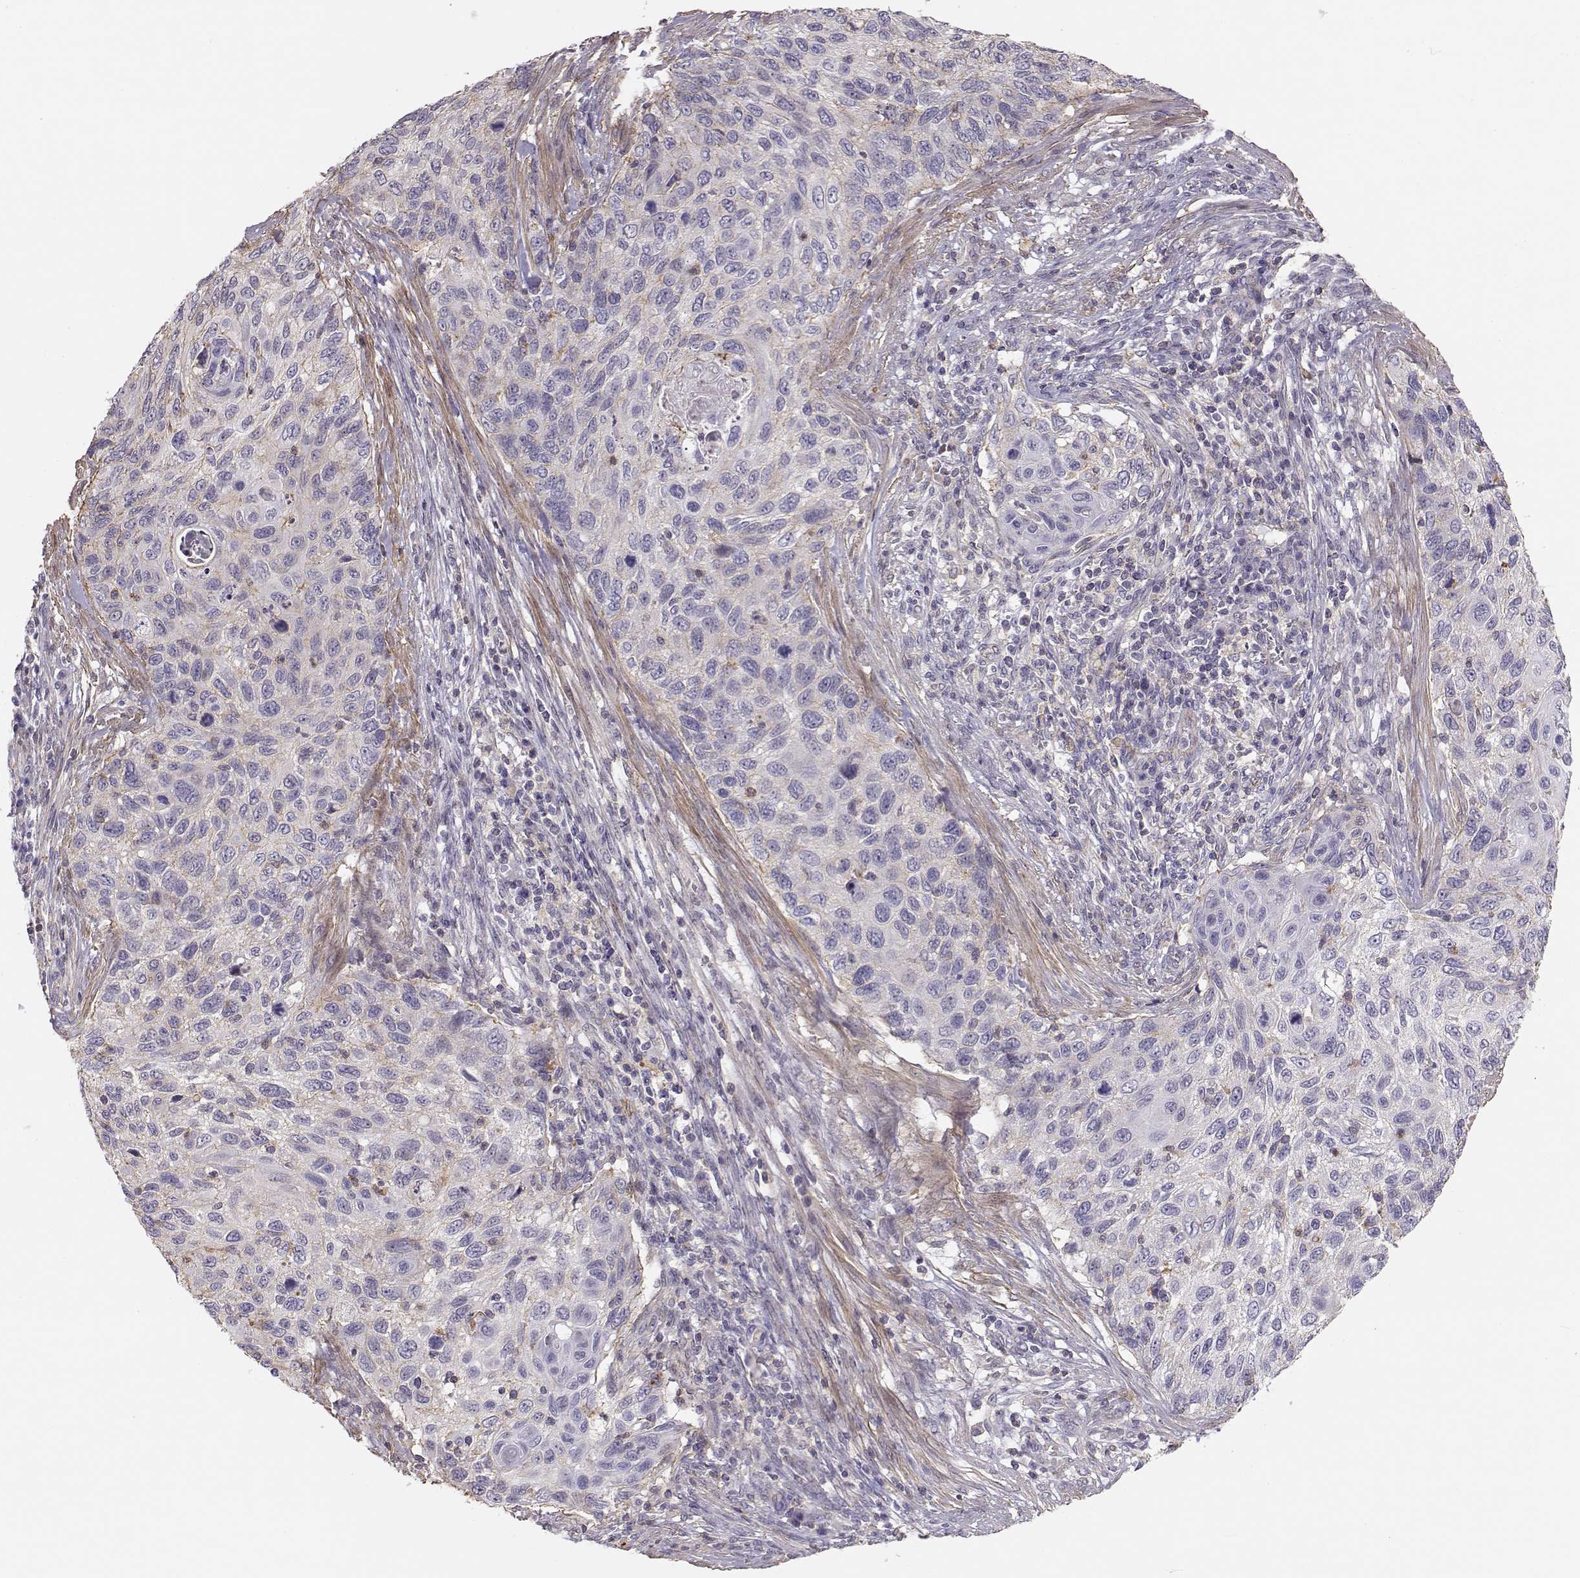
{"staining": {"intensity": "negative", "quantity": "none", "location": "none"}, "tissue": "cervical cancer", "cell_type": "Tumor cells", "image_type": "cancer", "snomed": [{"axis": "morphology", "description": "Squamous cell carcinoma, NOS"}, {"axis": "topography", "description": "Cervix"}], "caption": "A high-resolution photomicrograph shows immunohistochemistry (IHC) staining of cervical cancer, which demonstrates no significant expression in tumor cells. (DAB immunohistochemistry (IHC) with hematoxylin counter stain).", "gene": "DAPL1", "patient": {"sex": "female", "age": 70}}